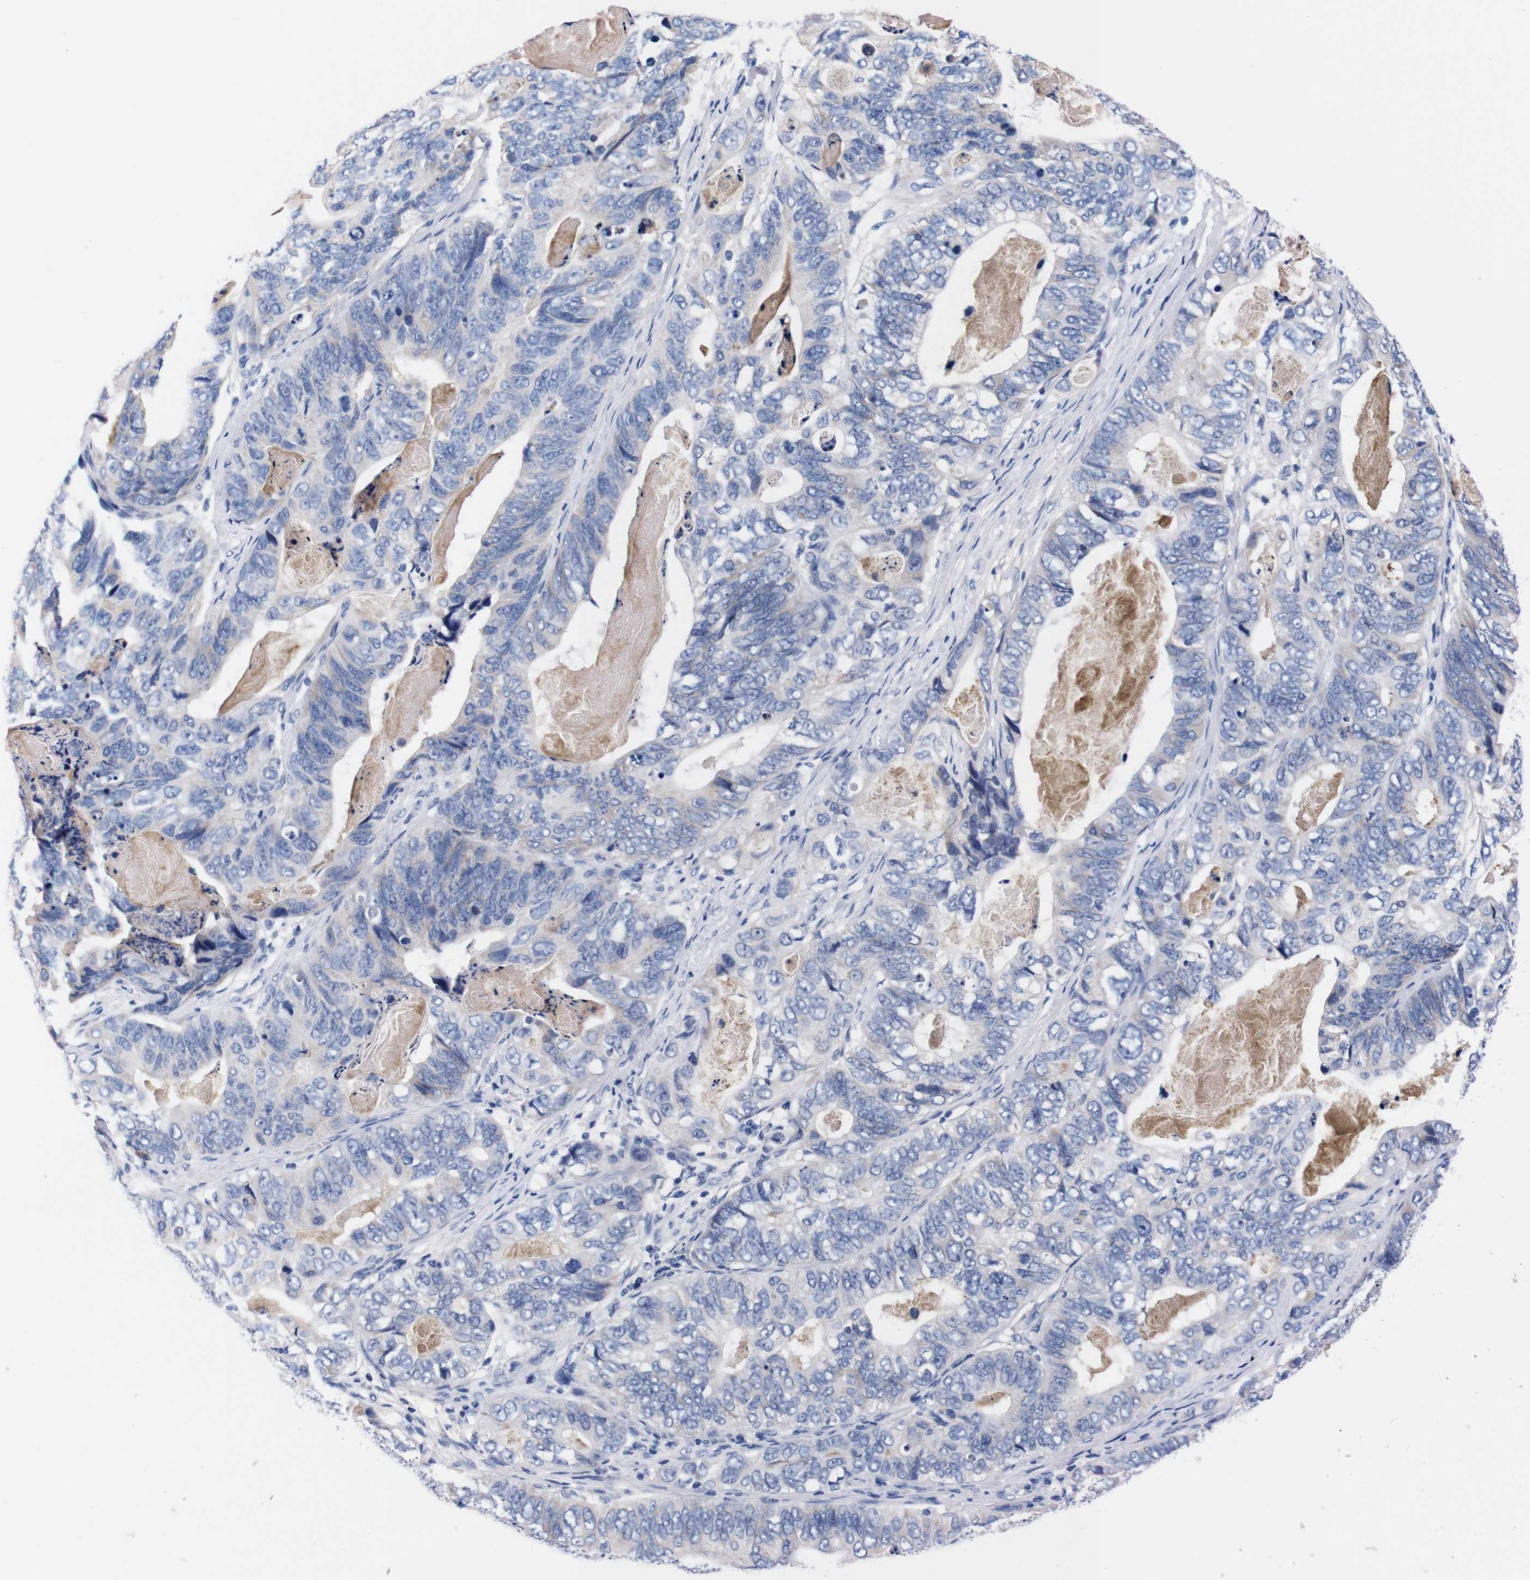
{"staining": {"intensity": "negative", "quantity": "none", "location": "none"}, "tissue": "stomach cancer", "cell_type": "Tumor cells", "image_type": "cancer", "snomed": [{"axis": "morphology", "description": "Adenocarcinoma, NOS"}, {"axis": "topography", "description": "Stomach"}], "caption": "Image shows no significant protein staining in tumor cells of stomach adenocarcinoma. (DAB immunohistochemistry (IHC) with hematoxylin counter stain).", "gene": "FAM210A", "patient": {"sex": "female", "age": 89}}